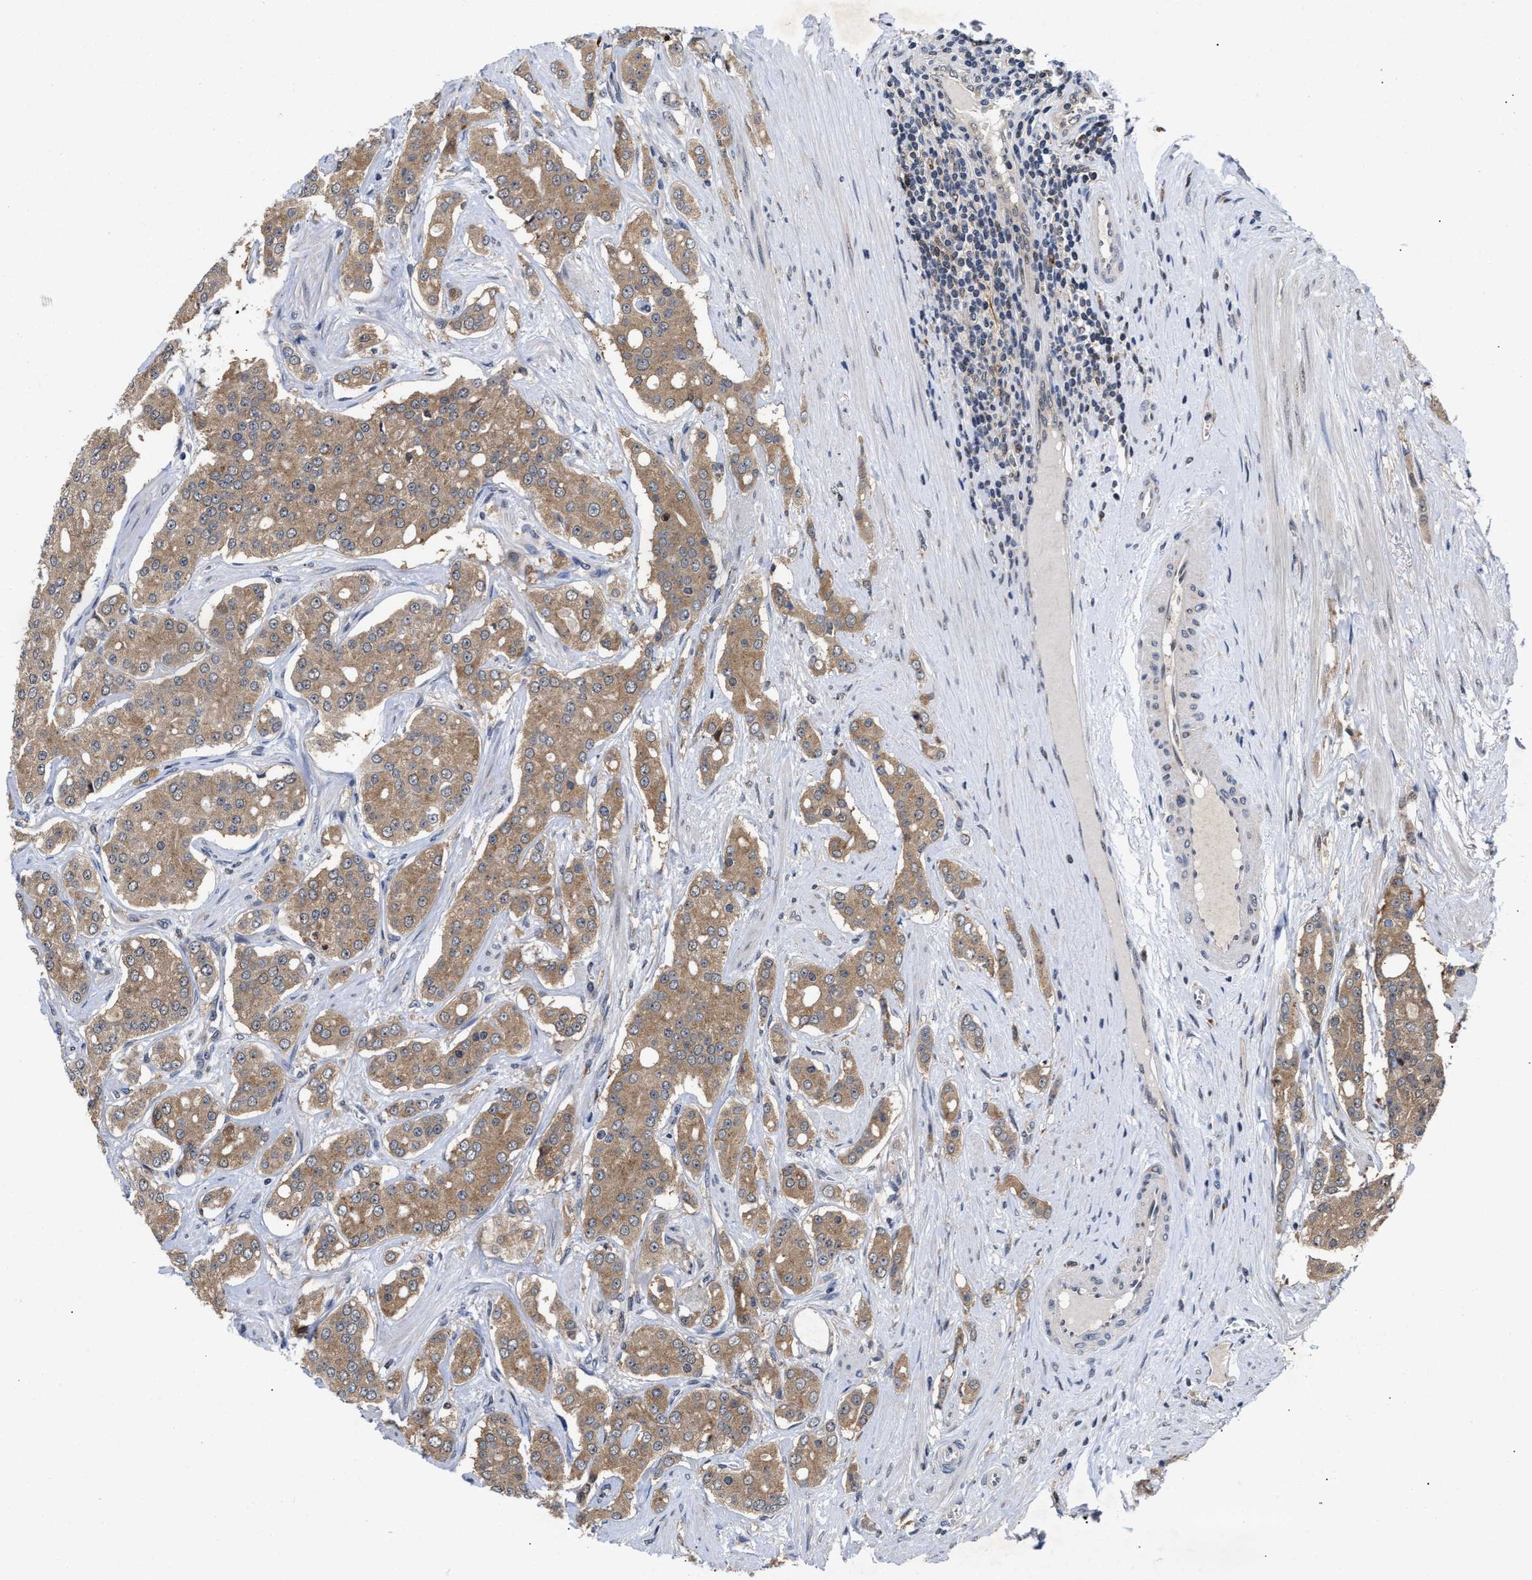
{"staining": {"intensity": "moderate", "quantity": "25%-75%", "location": "cytoplasmic/membranous"}, "tissue": "prostate cancer", "cell_type": "Tumor cells", "image_type": "cancer", "snomed": [{"axis": "morphology", "description": "Adenocarcinoma, High grade"}, {"axis": "topography", "description": "Prostate"}], "caption": "A high-resolution image shows immunohistochemistry staining of prostate high-grade adenocarcinoma, which displays moderate cytoplasmic/membranous expression in approximately 25%-75% of tumor cells.", "gene": "CLIP2", "patient": {"sex": "male", "age": 71}}